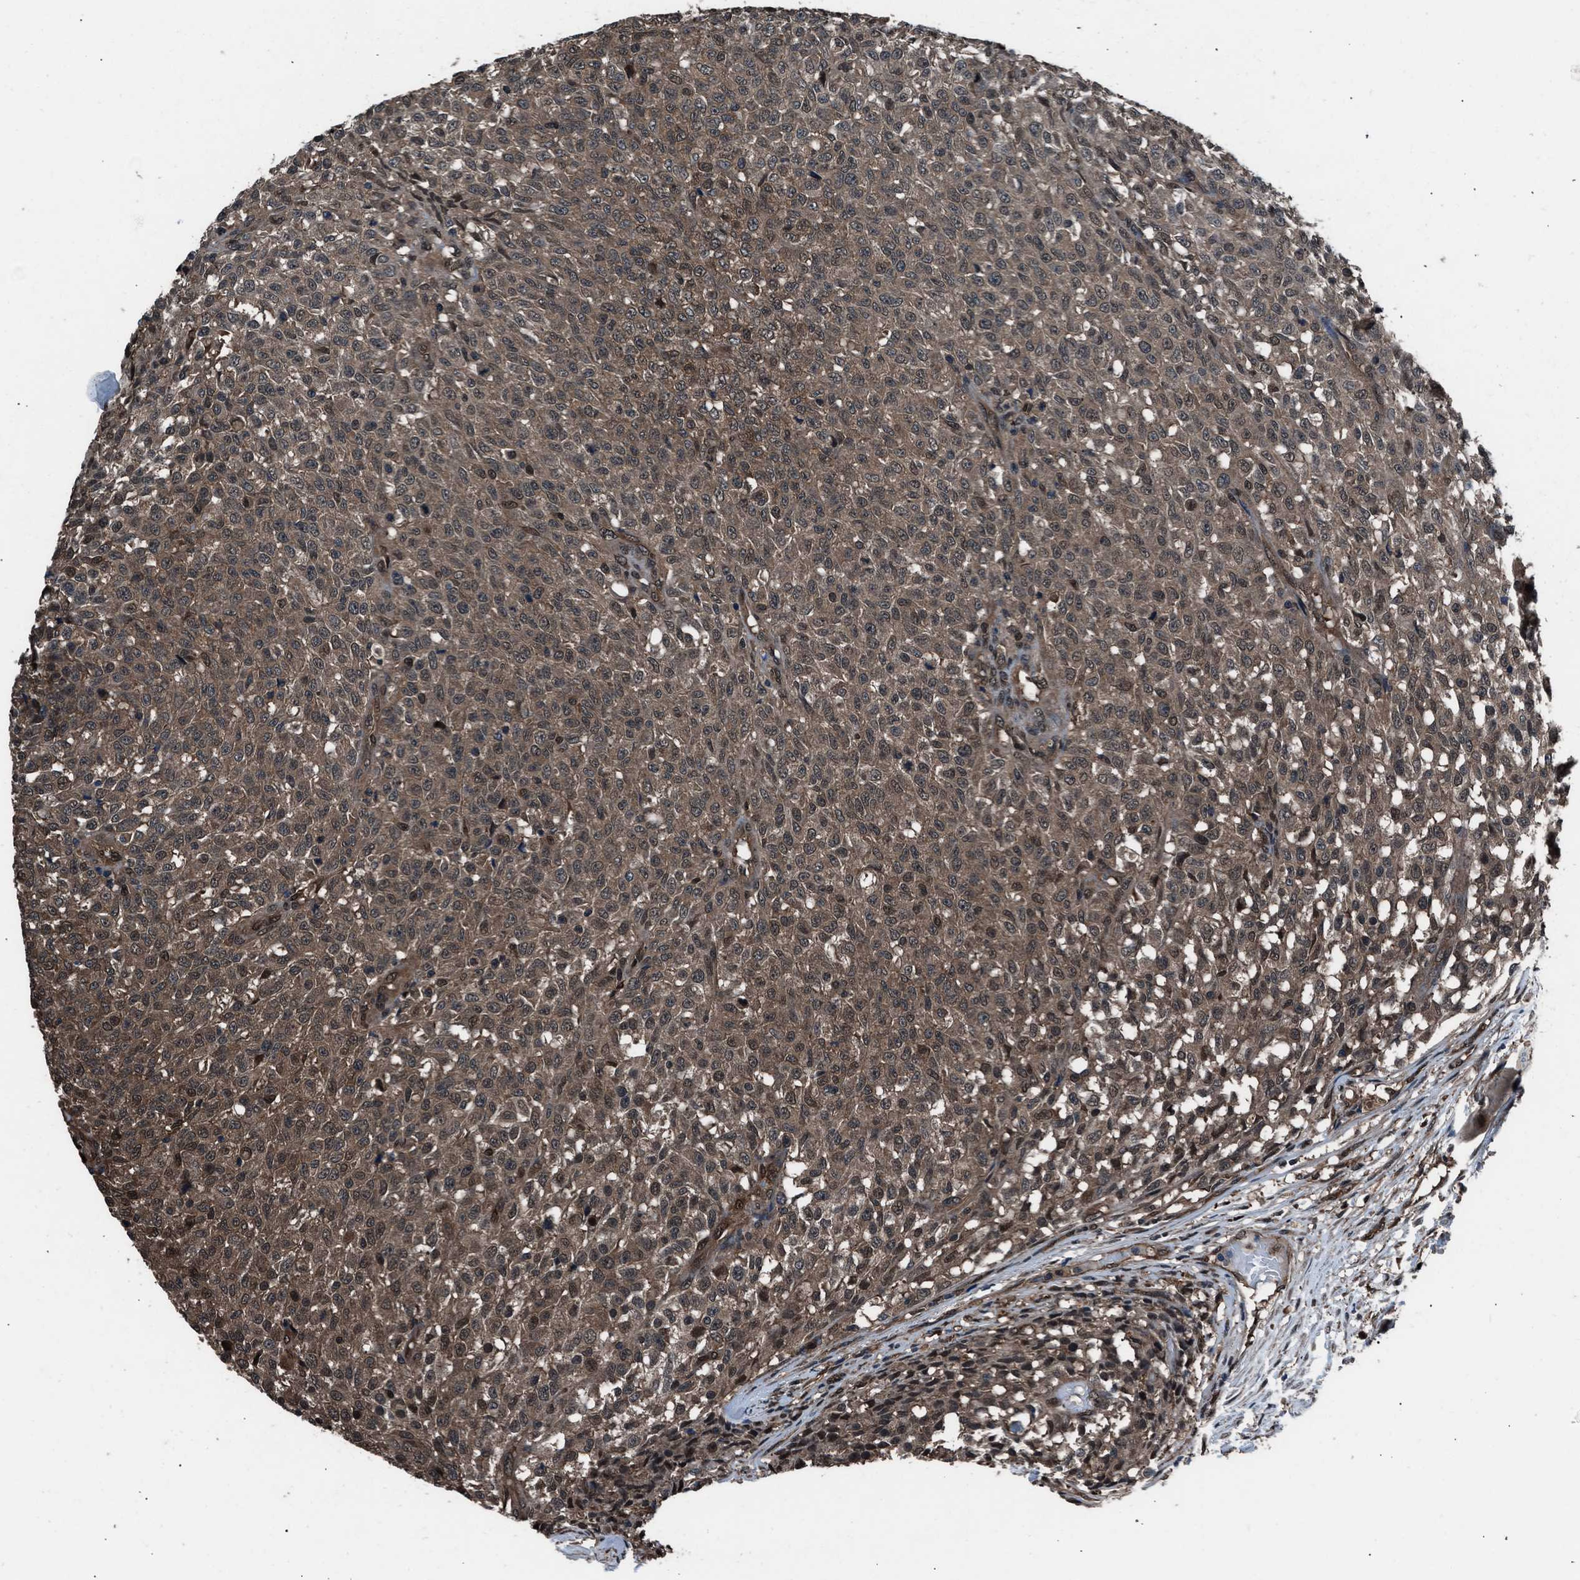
{"staining": {"intensity": "moderate", "quantity": ">75%", "location": "cytoplasmic/membranous,nuclear"}, "tissue": "testis cancer", "cell_type": "Tumor cells", "image_type": "cancer", "snomed": [{"axis": "morphology", "description": "Seminoma, NOS"}, {"axis": "topography", "description": "Testis"}], "caption": "A high-resolution micrograph shows immunohistochemistry (IHC) staining of seminoma (testis), which displays moderate cytoplasmic/membranous and nuclear staining in approximately >75% of tumor cells.", "gene": "YWHAG", "patient": {"sex": "male", "age": 59}}